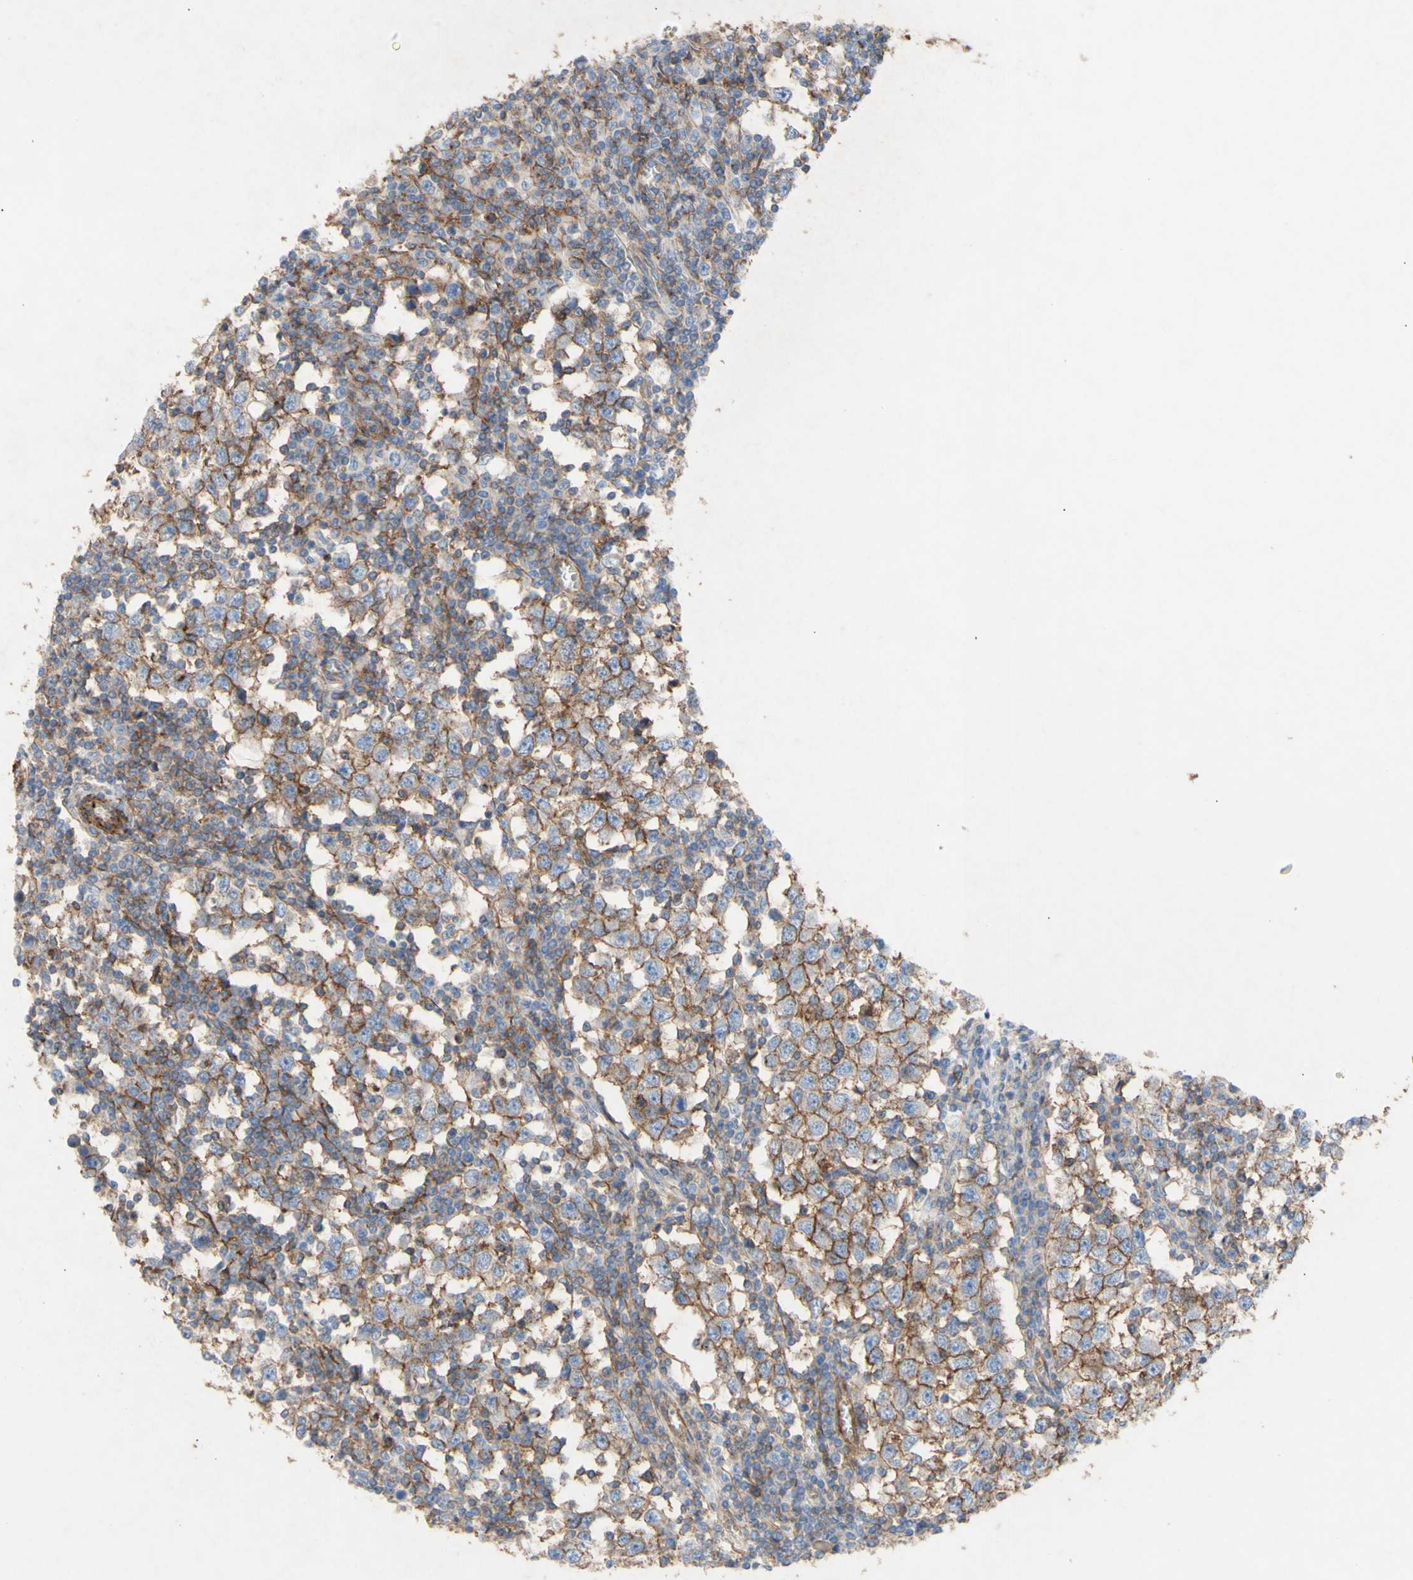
{"staining": {"intensity": "moderate", "quantity": ">75%", "location": "cytoplasmic/membranous"}, "tissue": "testis cancer", "cell_type": "Tumor cells", "image_type": "cancer", "snomed": [{"axis": "morphology", "description": "Seminoma, NOS"}, {"axis": "topography", "description": "Testis"}], "caption": "A photomicrograph of testis cancer stained for a protein shows moderate cytoplasmic/membranous brown staining in tumor cells.", "gene": "ATP2A3", "patient": {"sex": "male", "age": 65}}